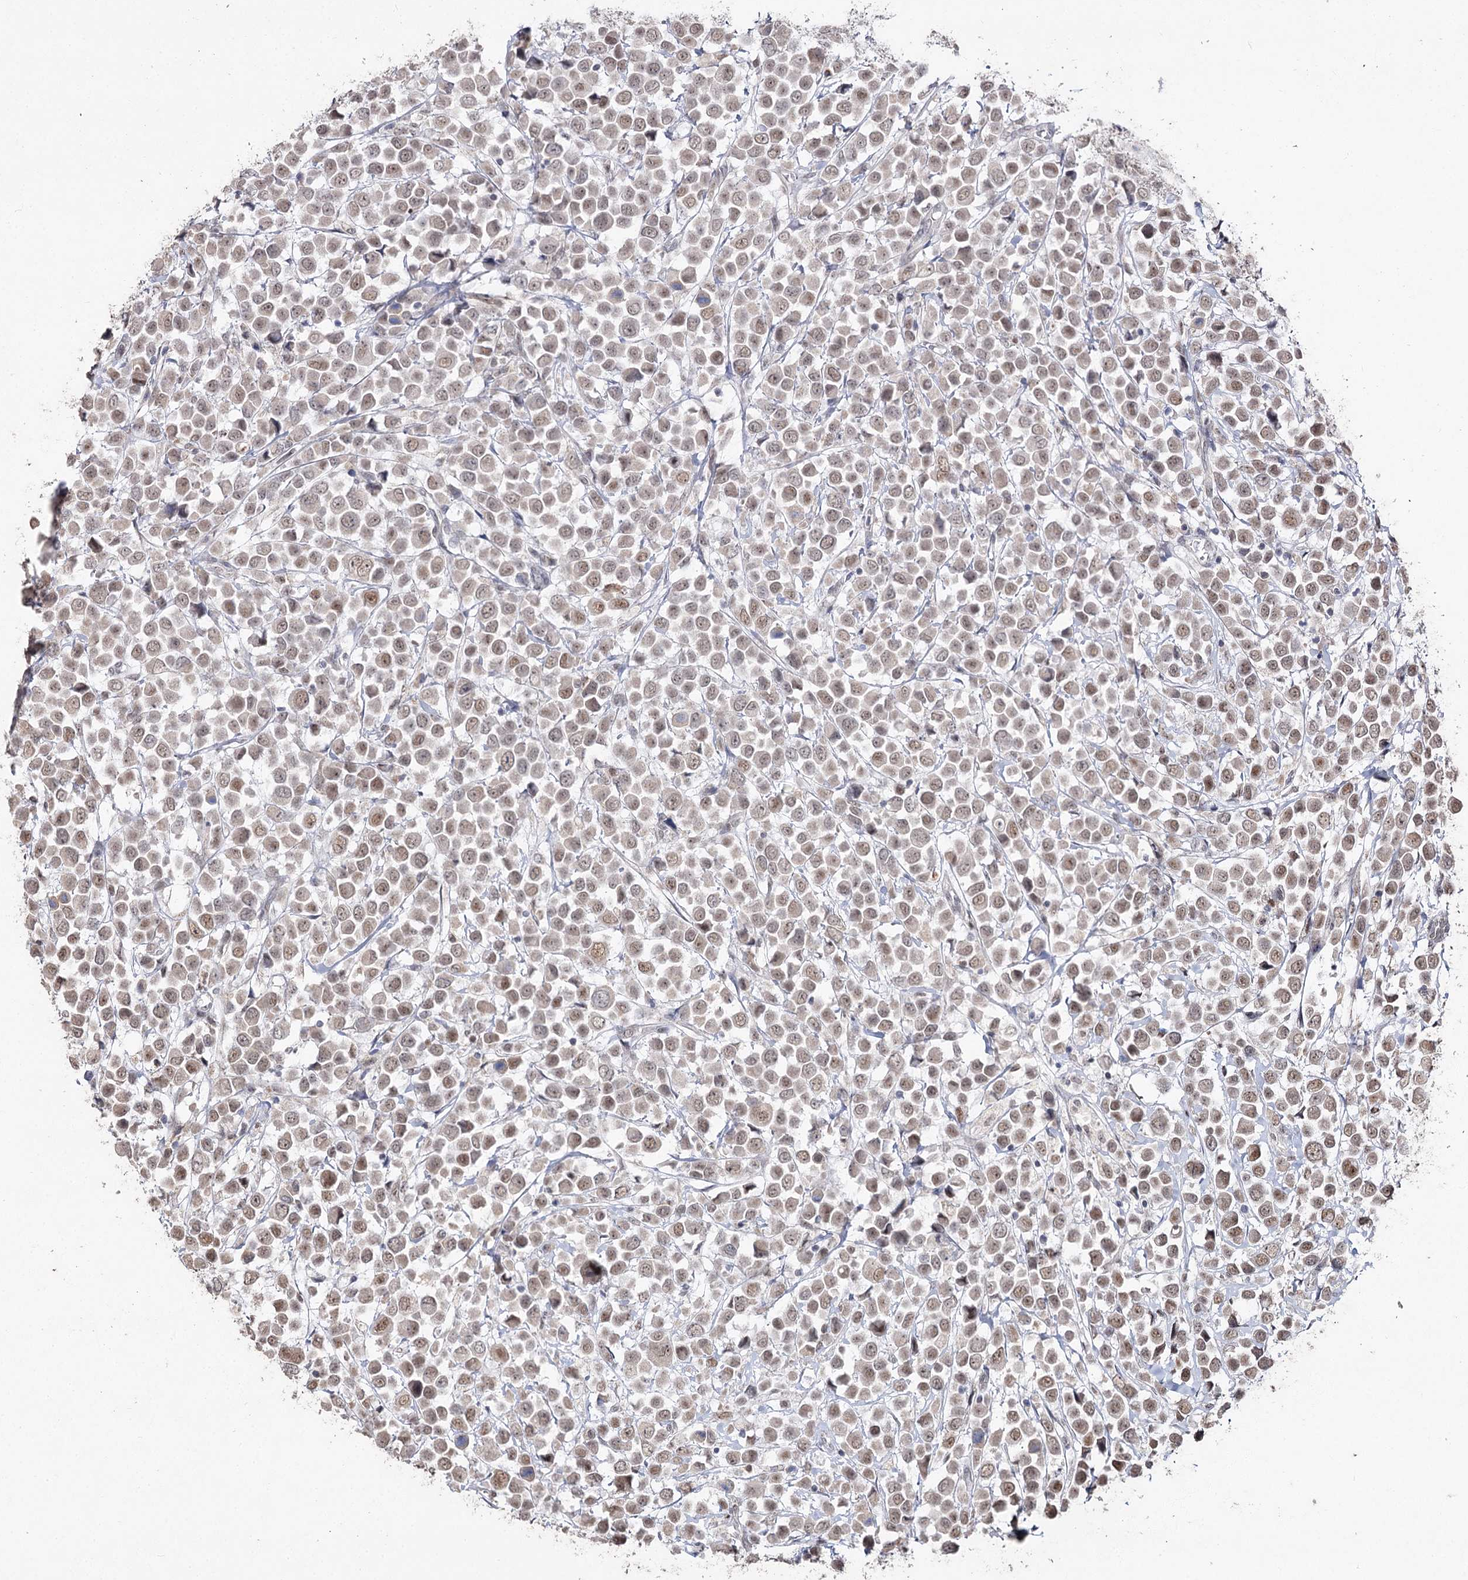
{"staining": {"intensity": "weak", "quantity": "25%-75%", "location": "nuclear"}, "tissue": "breast cancer", "cell_type": "Tumor cells", "image_type": "cancer", "snomed": [{"axis": "morphology", "description": "Duct carcinoma"}, {"axis": "topography", "description": "Breast"}], "caption": "Breast invasive ductal carcinoma stained with IHC reveals weak nuclear positivity in about 25%-75% of tumor cells.", "gene": "RUFY4", "patient": {"sex": "female", "age": 61}}